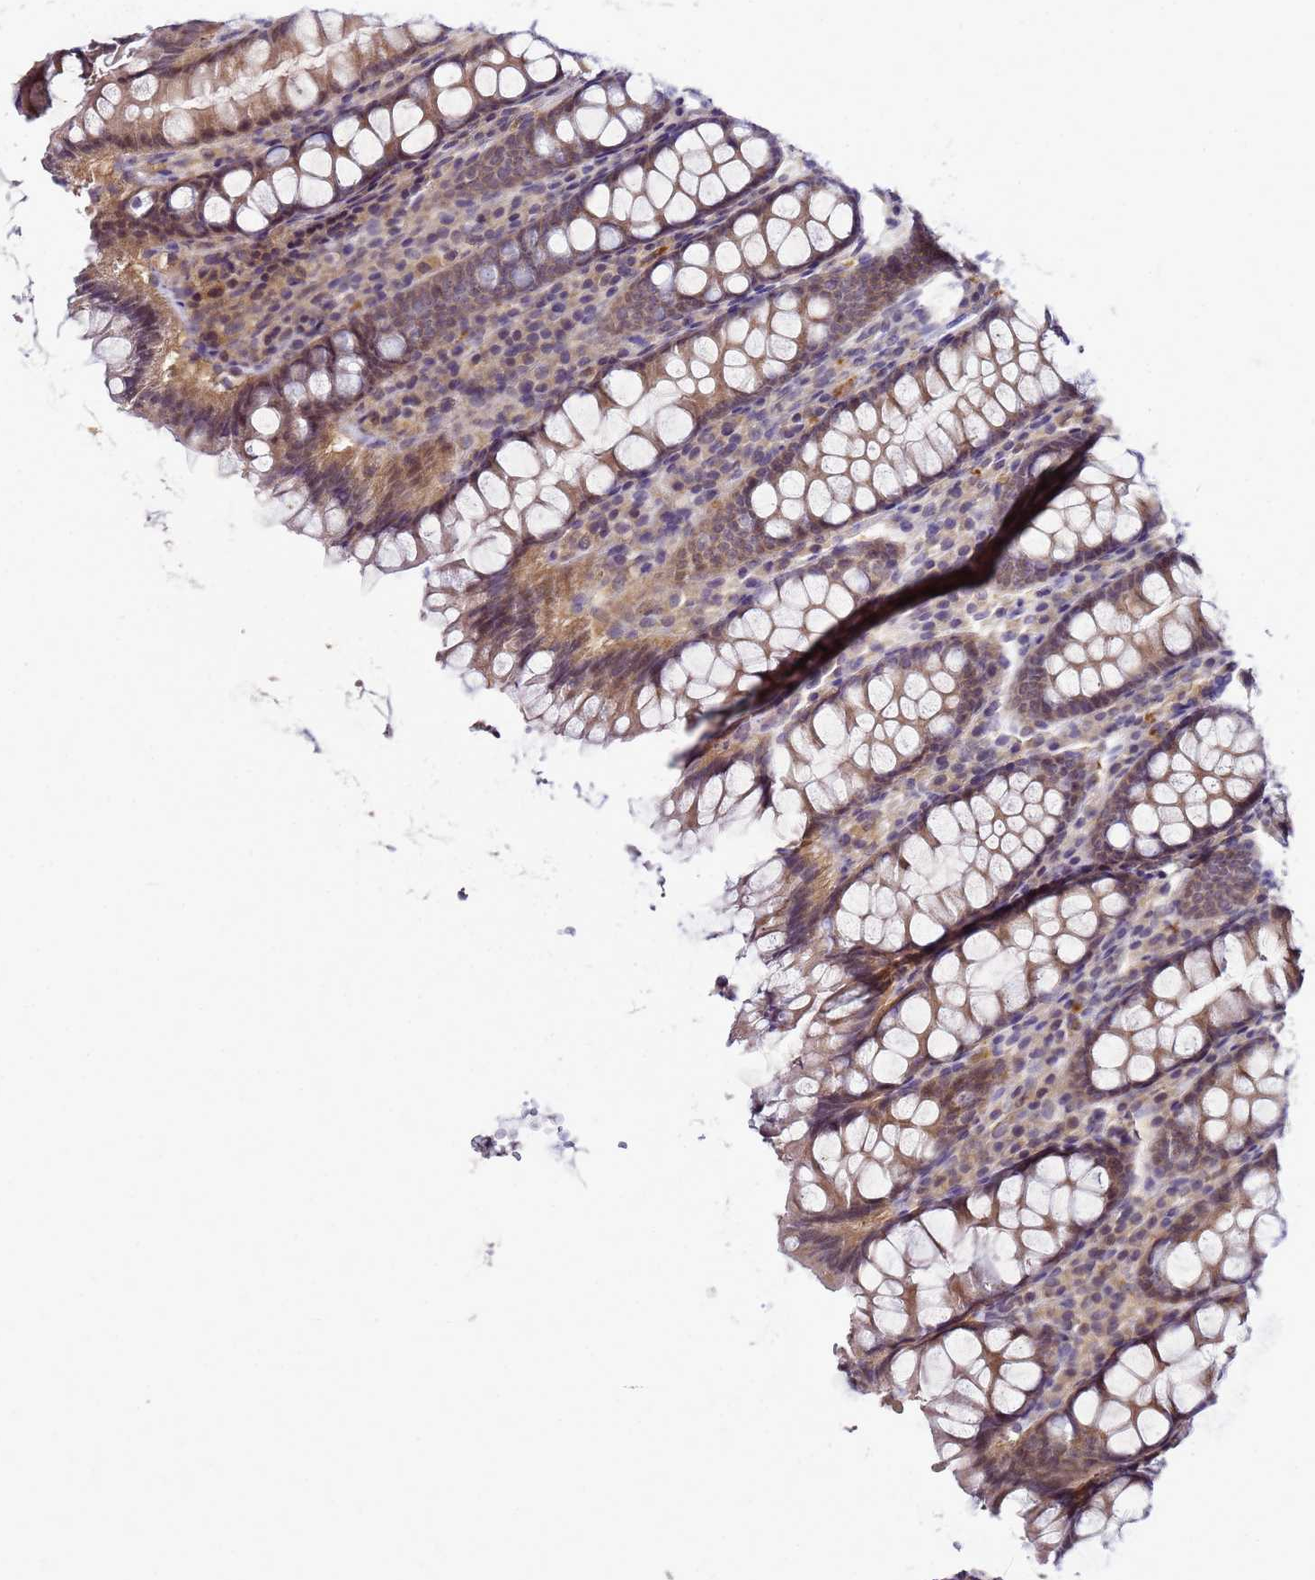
{"staining": {"intensity": "weak", "quantity": "25%-75%", "location": "cytoplasmic/membranous"}, "tissue": "colon", "cell_type": "Endothelial cells", "image_type": "normal", "snomed": [{"axis": "morphology", "description": "Normal tissue, NOS"}, {"axis": "topography", "description": "Colon"}], "caption": "This is an image of IHC staining of benign colon, which shows weak expression in the cytoplasmic/membranous of endothelial cells.", "gene": "SAT1", "patient": {"sex": "female", "age": 79}}